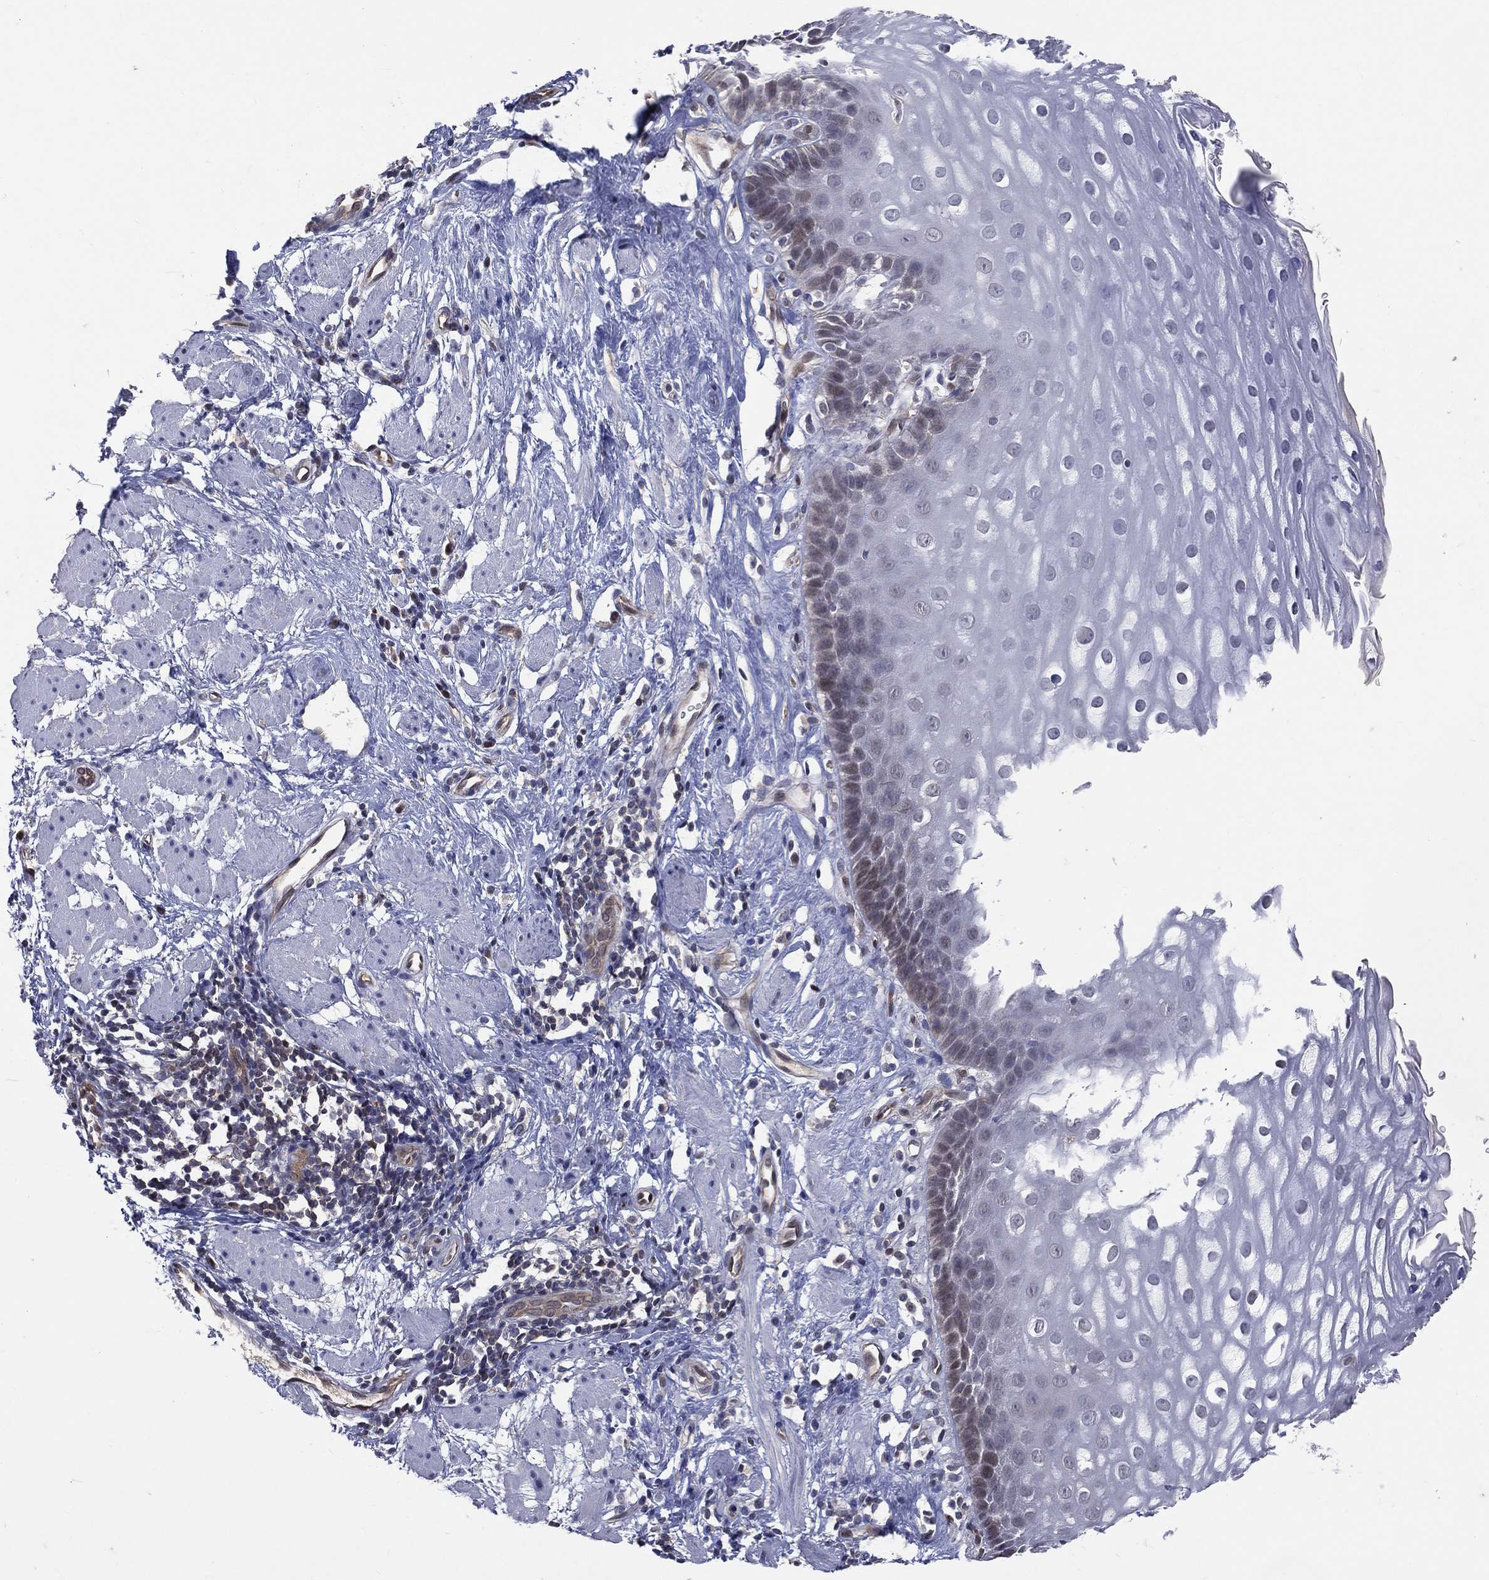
{"staining": {"intensity": "moderate", "quantity": "<25%", "location": "nuclear"}, "tissue": "esophagus", "cell_type": "Squamous epithelial cells", "image_type": "normal", "snomed": [{"axis": "morphology", "description": "Normal tissue, NOS"}, {"axis": "topography", "description": "Esophagus"}], "caption": "DAB immunohistochemical staining of unremarkable esophagus exhibits moderate nuclear protein positivity in approximately <25% of squamous epithelial cells. Nuclei are stained in blue.", "gene": "GMPR2", "patient": {"sex": "male", "age": 64}}